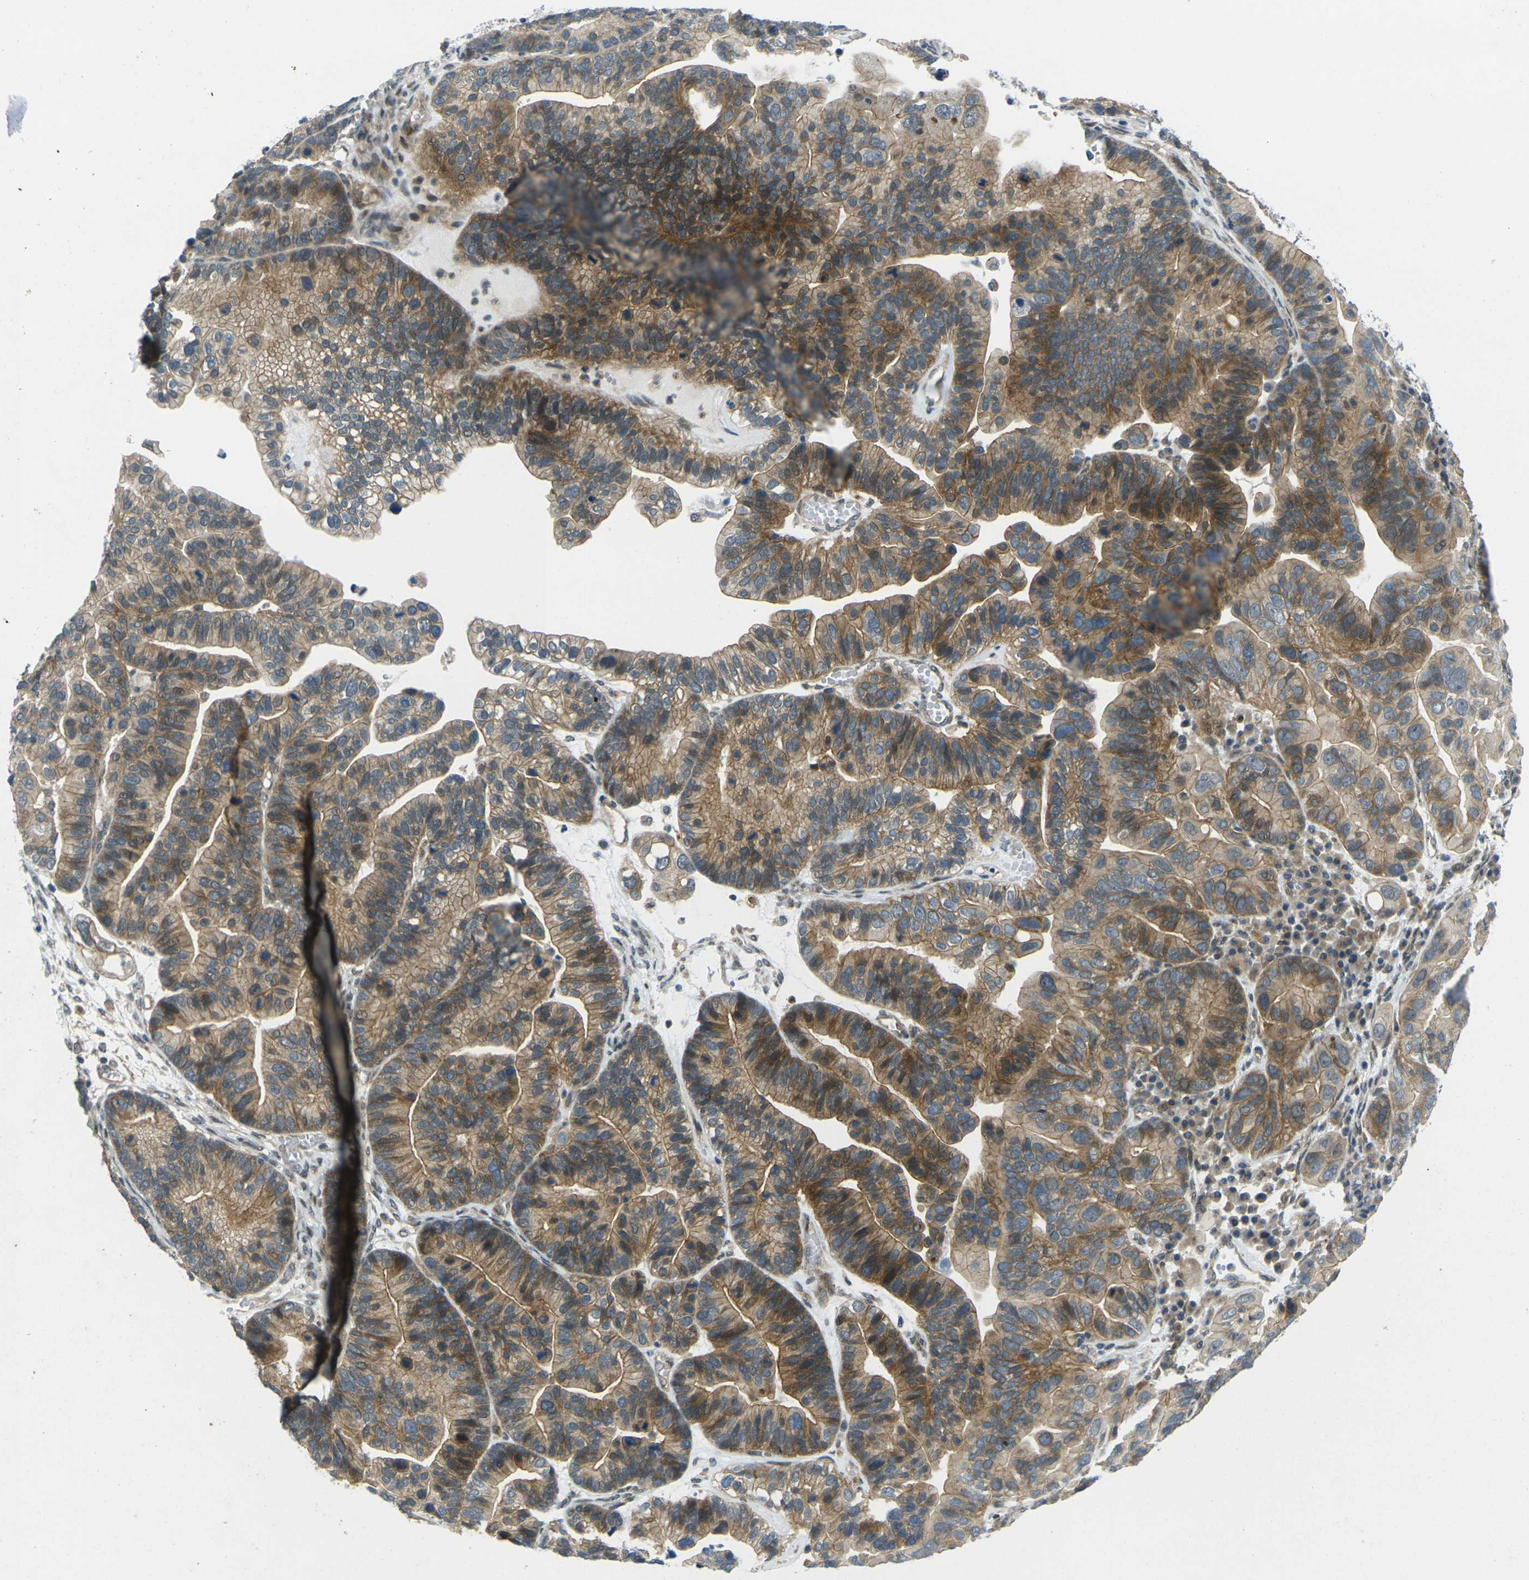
{"staining": {"intensity": "moderate", "quantity": ">75%", "location": "cytoplasmic/membranous"}, "tissue": "ovarian cancer", "cell_type": "Tumor cells", "image_type": "cancer", "snomed": [{"axis": "morphology", "description": "Cystadenocarcinoma, serous, NOS"}, {"axis": "topography", "description": "Ovary"}], "caption": "Serous cystadenocarcinoma (ovarian) stained with a brown dye displays moderate cytoplasmic/membranous positive staining in approximately >75% of tumor cells.", "gene": "KCTD10", "patient": {"sex": "female", "age": 56}}